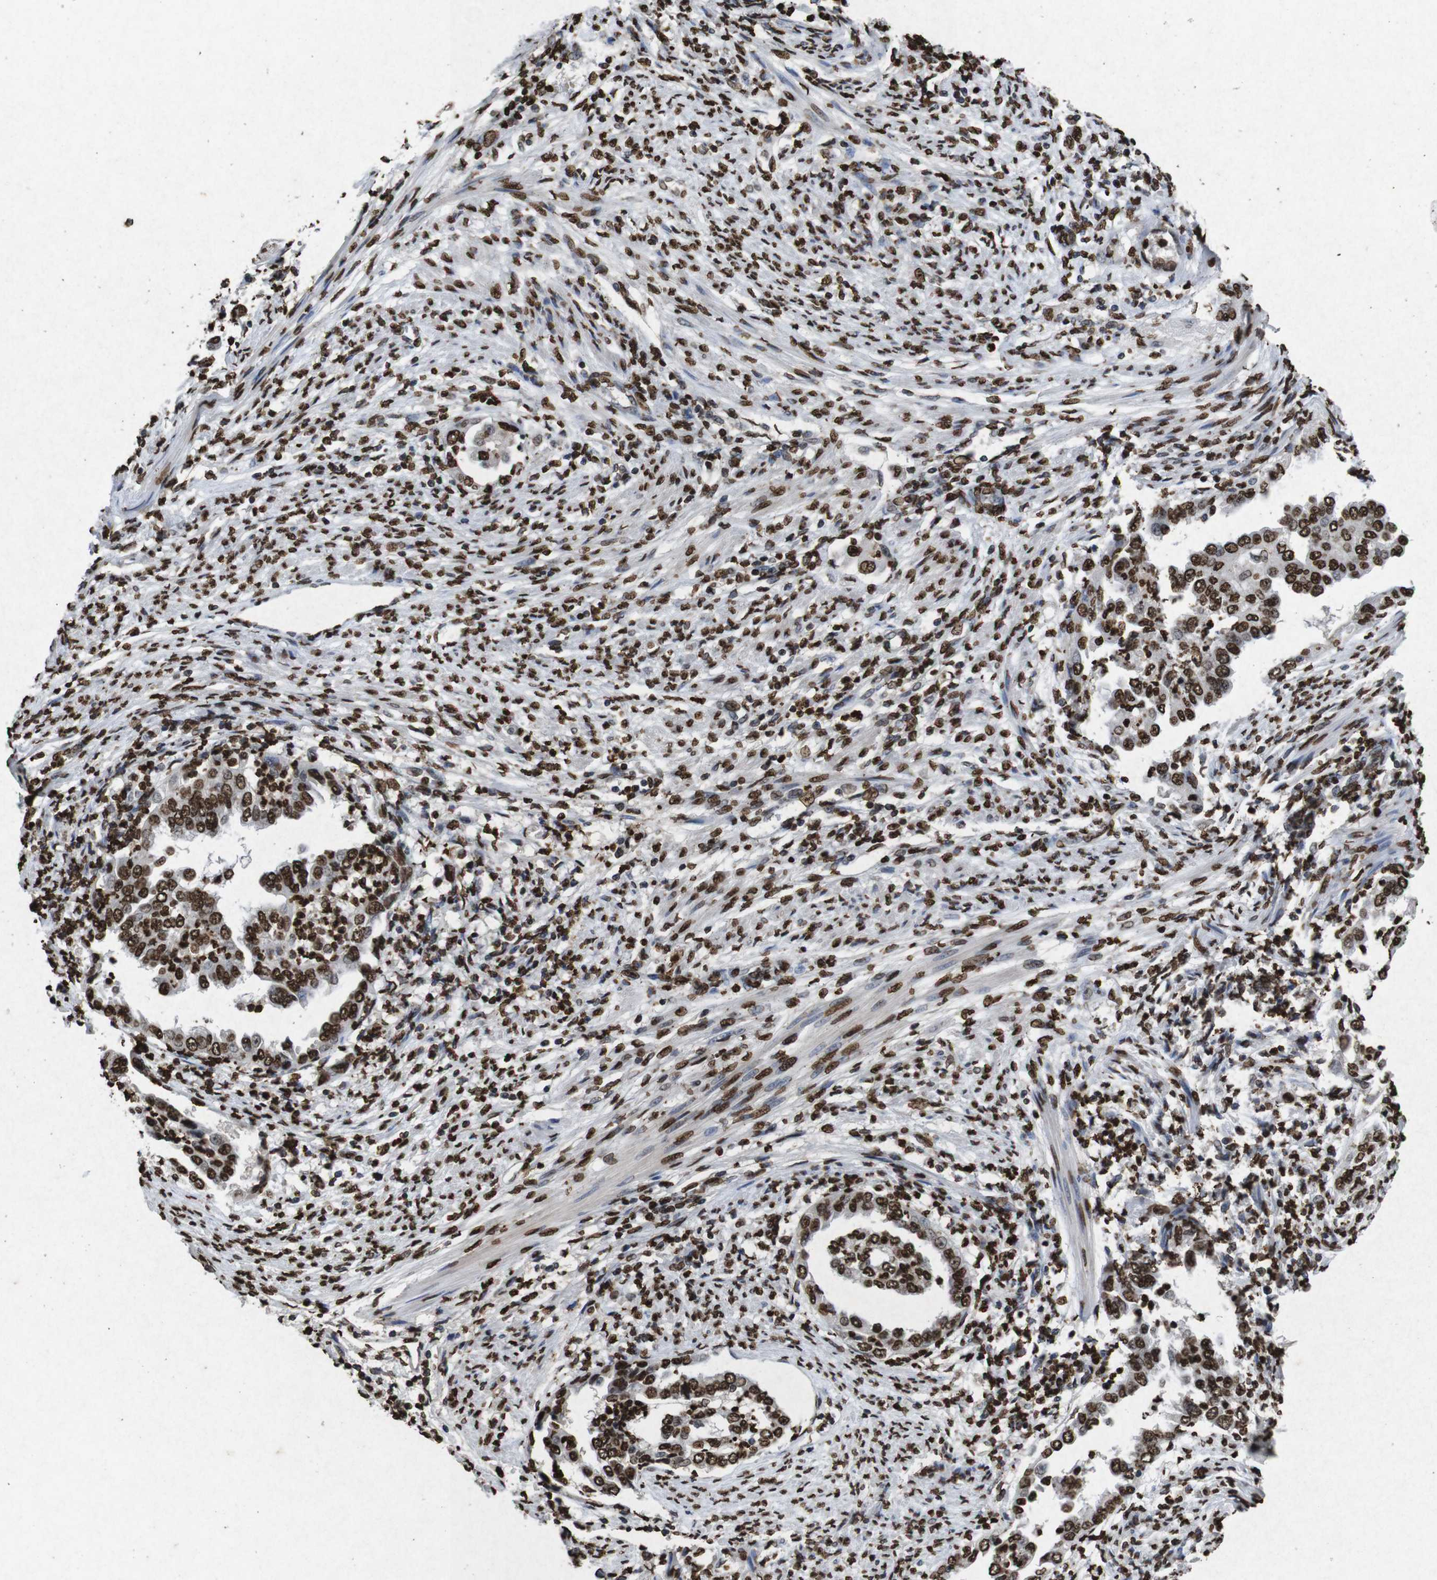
{"staining": {"intensity": "strong", "quantity": ">75%", "location": "nuclear"}, "tissue": "endometrial cancer", "cell_type": "Tumor cells", "image_type": "cancer", "snomed": [{"axis": "morphology", "description": "Adenocarcinoma, NOS"}, {"axis": "topography", "description": "Endometrium"}], "caption": "The image demonstrates immunohistochemical staining of endometrial cancer. There is strong nuclear positivity is seen in about >75% of tumor cells.", "gene": "MDM2", "patient": {"sex": "female", "age": 85}}